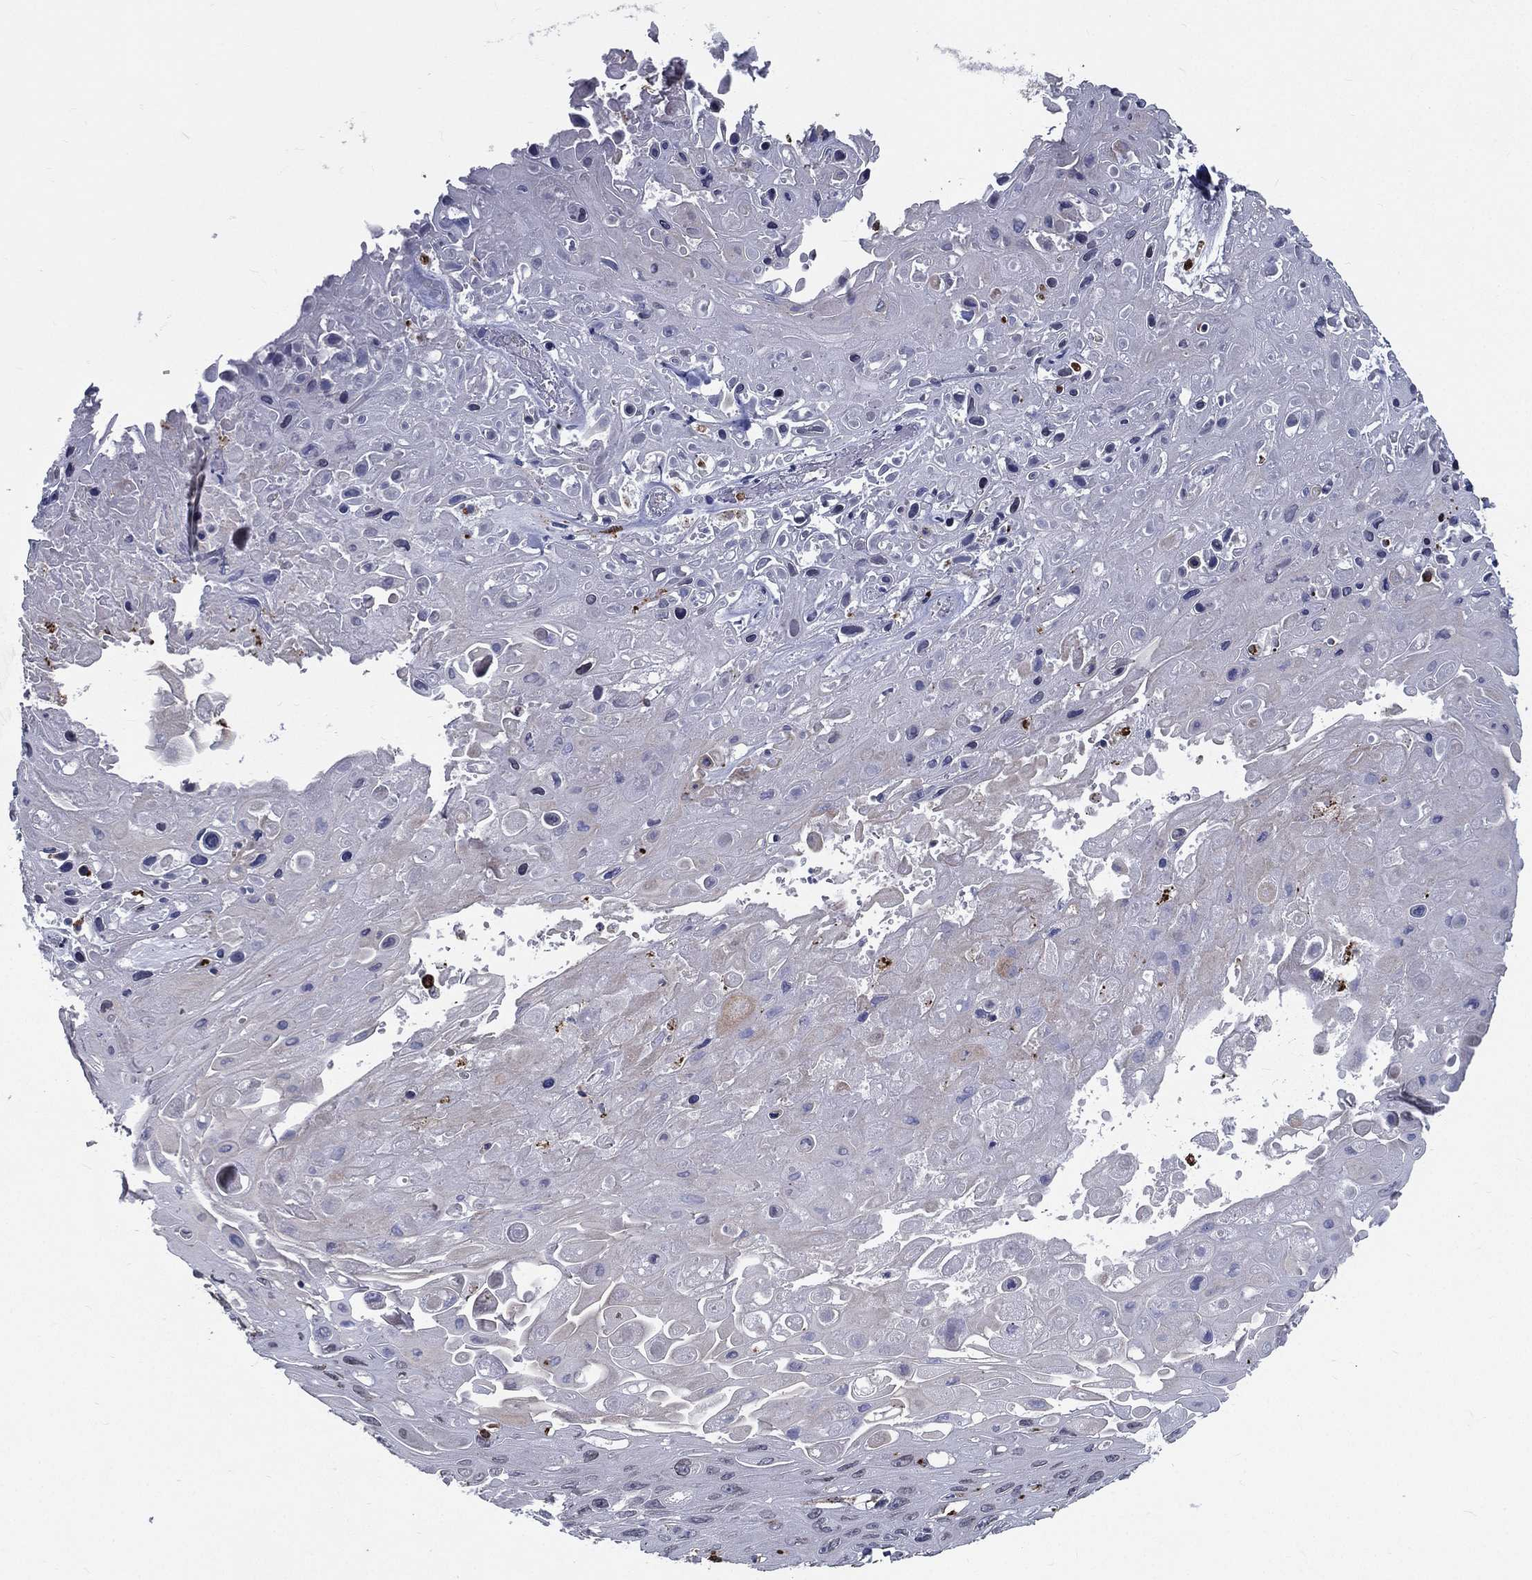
{"staining": {"intensity": "negative", "quantity": "none", "location": "none"}, "tissue": "skin cancer", "cell_type": "Tumor cells", "image_type": "cancer", "snomed": [{"axis": "morphology", "description": "Squamous cell carcinoma, NOS"}, {"axis": "topography", "description": "Skin"}], "caption": "Skin cancer was stained to show a protein in brown. There is no significant expression in tumor cells. (DAB IHC with hematoxylin counter stain).", "gene": "EVI2B", "patient": {"sex": "male", "age": 82}}